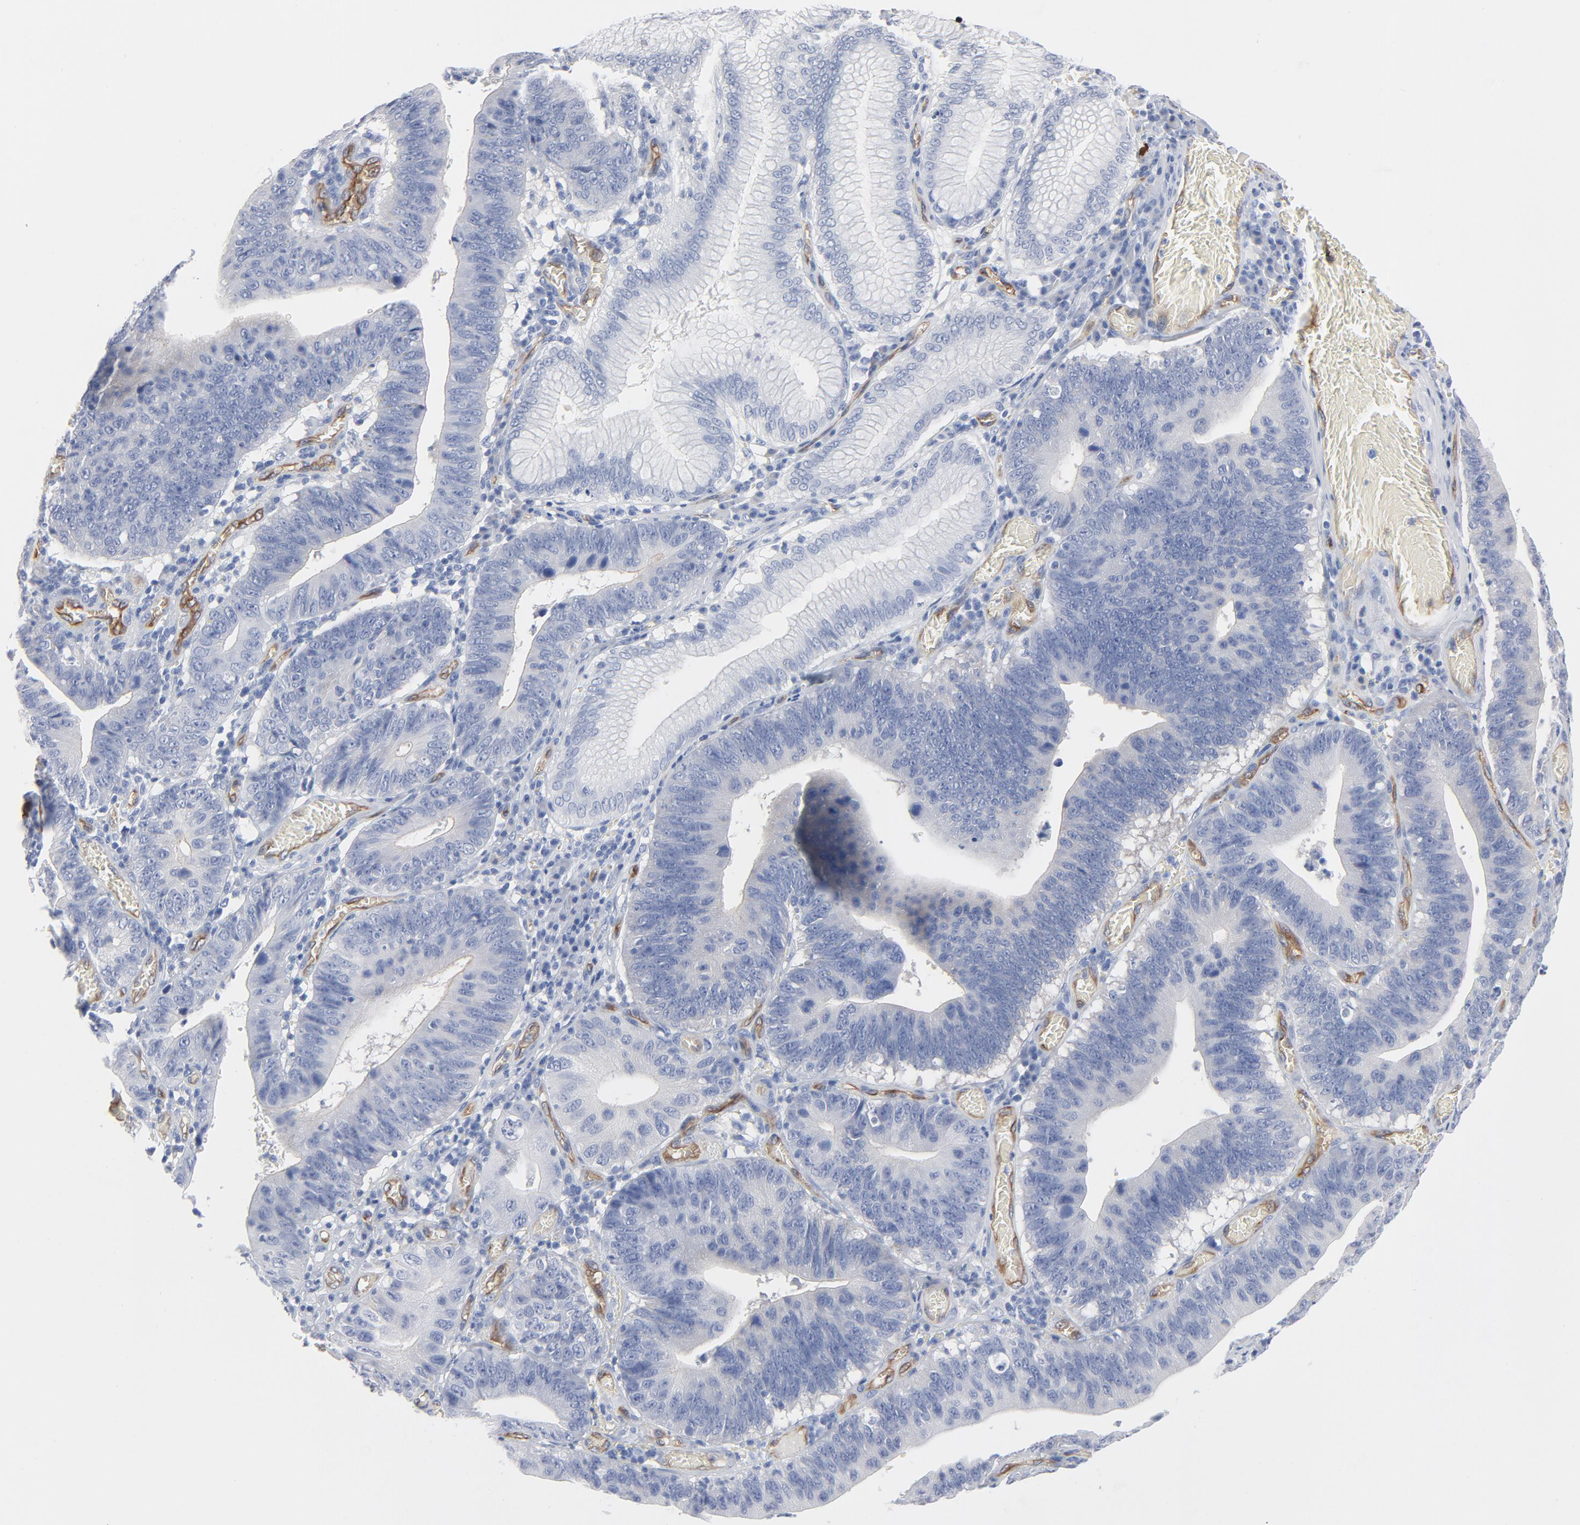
{"staining": {"intensity": "weak", "quantity": "<25%", "location": "cytoplasmic/membranous"}, "tissue": "stomach cancer", "cell_type": "Tumor cells", "image_type": "cancer", "snomed": [{"axis": "morphology", "description": "Adenocarcinoma, NOS"}, {"axis": "topography", "description": "Stomach"}, {"axis": "topography", "description": "Gastric cardia"}], "caption": "This is an immunohistochemistry (IHC) micrograph of stomach cancer (adenocarcinoma). There is no staining in tumor cells.", "gene": "SHANK3", "patient": {"sex": "male", "age": 59}}